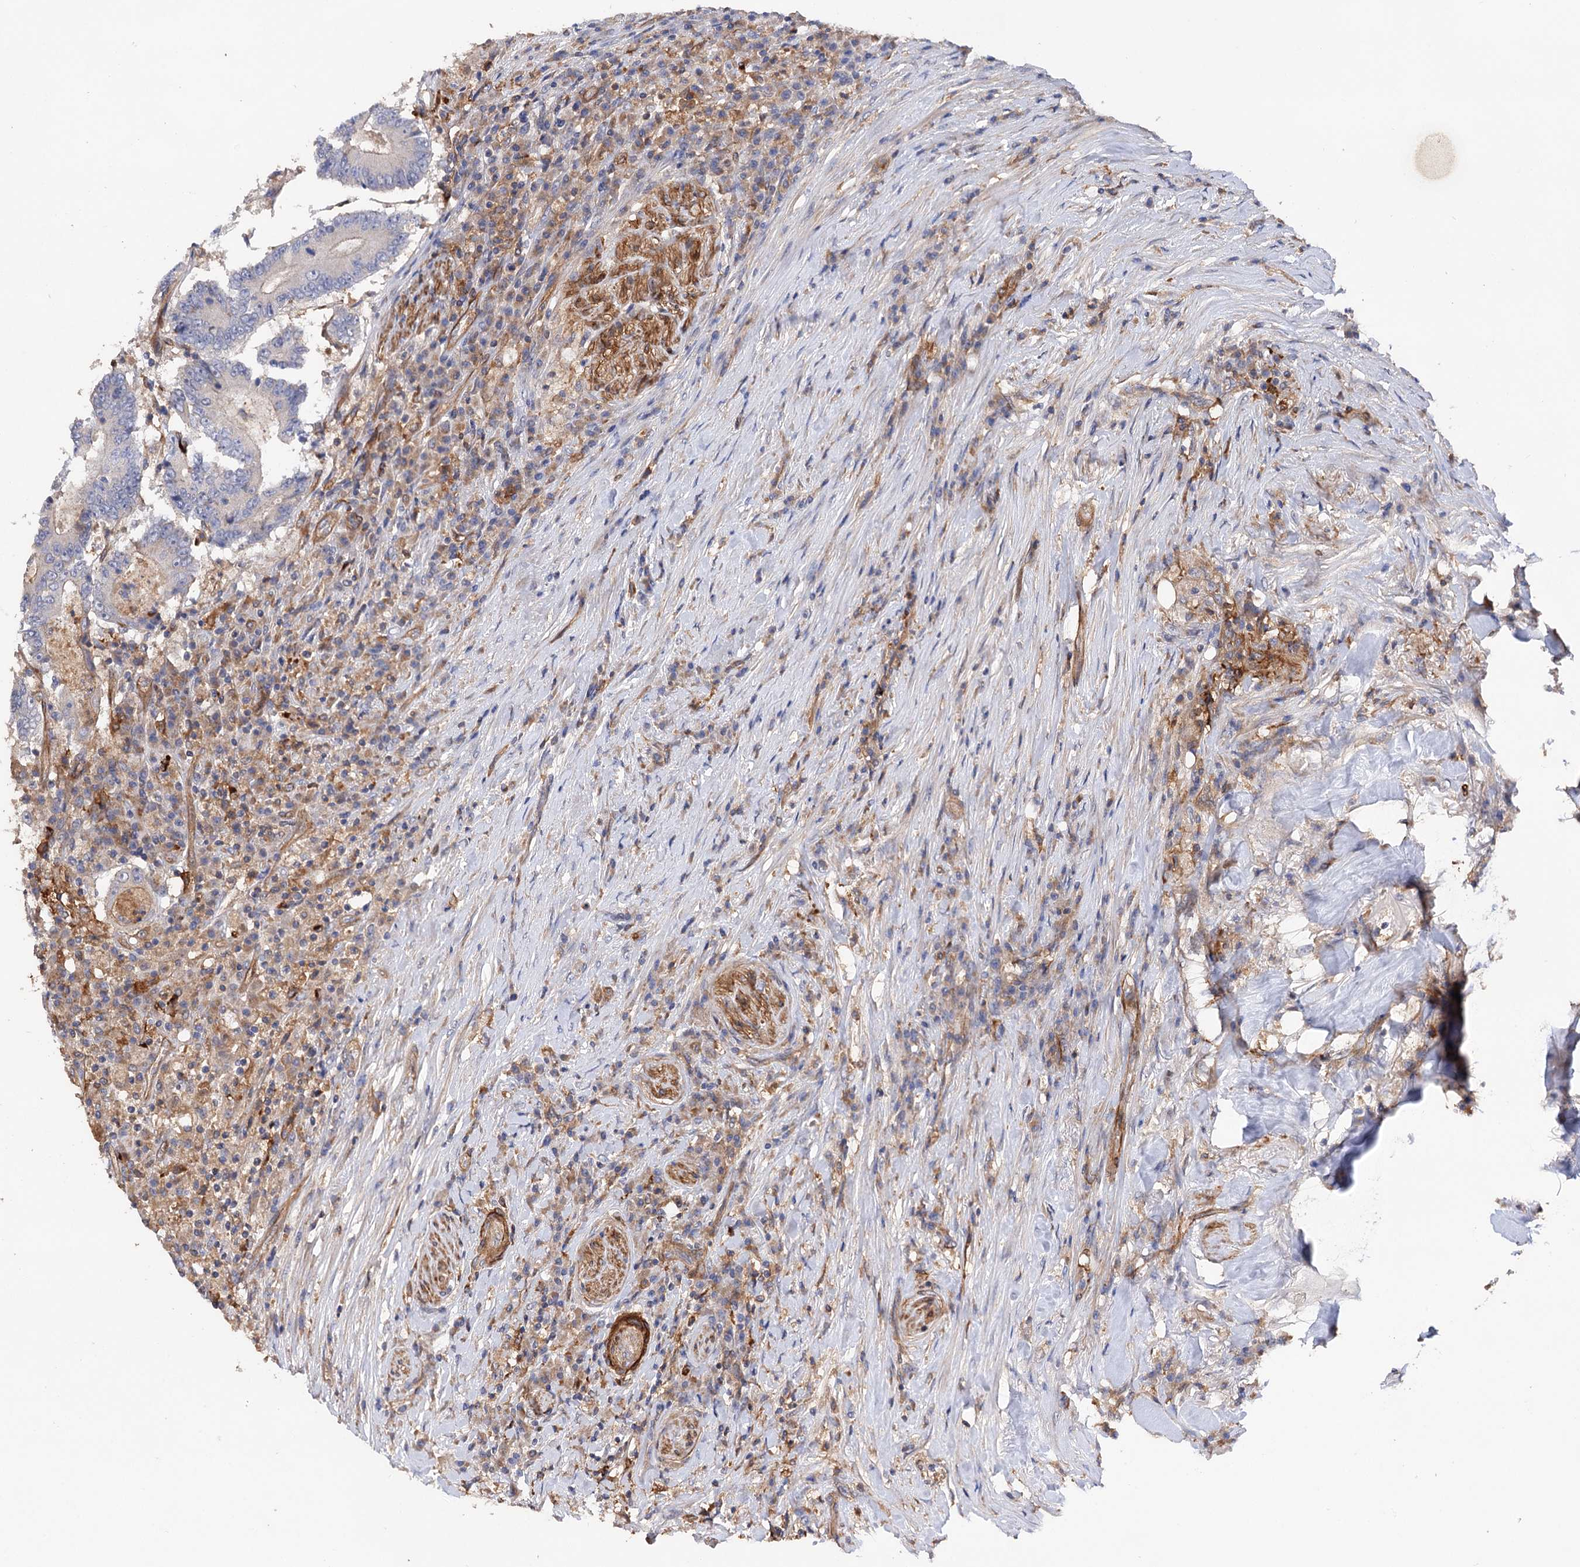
{"staining": {"intensity": "negative", "quantity": "none", "location": "none"}, "tissue": "colorectal cancer", "cell_type": "Tumor cells", "image_type": "cancer", "snomed": [{"axis": "morphology", "description": "Adenocarcinoma, NOS"}, {"axis": "topography", "description": "Colon"}], "caption": "High magnification brightfield microscopy of colorectal cancer stained with DAB (brown) and counterstained with hematoxylin (blue): tumor cells show no significant positivity.", "gene": "CSAD", "patient": {"sex": "male", "age": 83}}